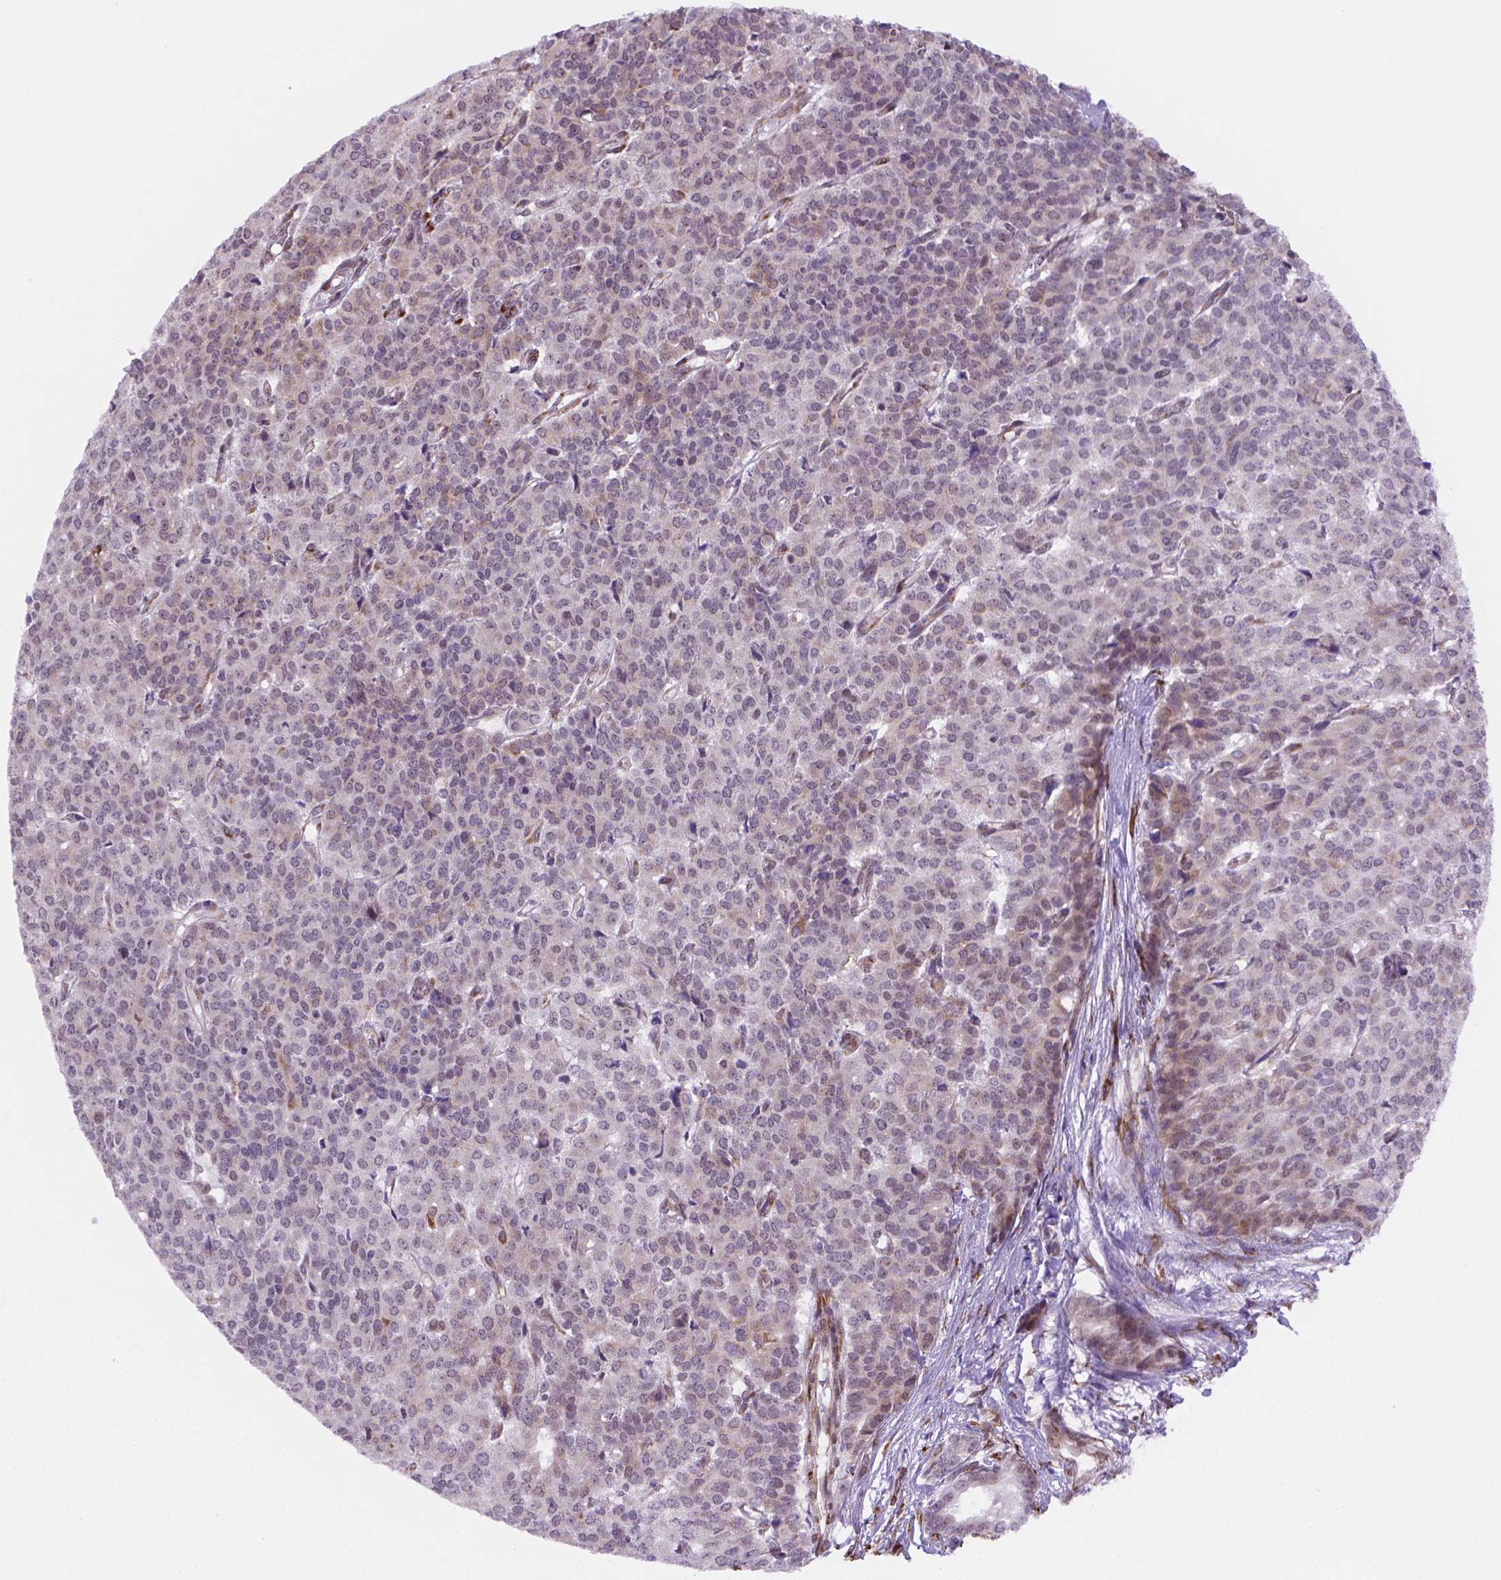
{"staining": {"intensity": "weak", "quantity": "<25%", "location": "cytoplasmic/membranous"}, "tissue": "liver cancer", "cell_type": "Tumor cells", "image_type": "cancer", "snomed": [{"axis": "morphology", "description": "Cholangiocarcinoma"}, {"axis": "topography", "description": "Liver"}], "caption": "Liver cancer was stained to show a protein in brown. There is no significant expression in tumor cells.", "gene": "FNIP1", "patient": {"sex": "female", "age": 47}}